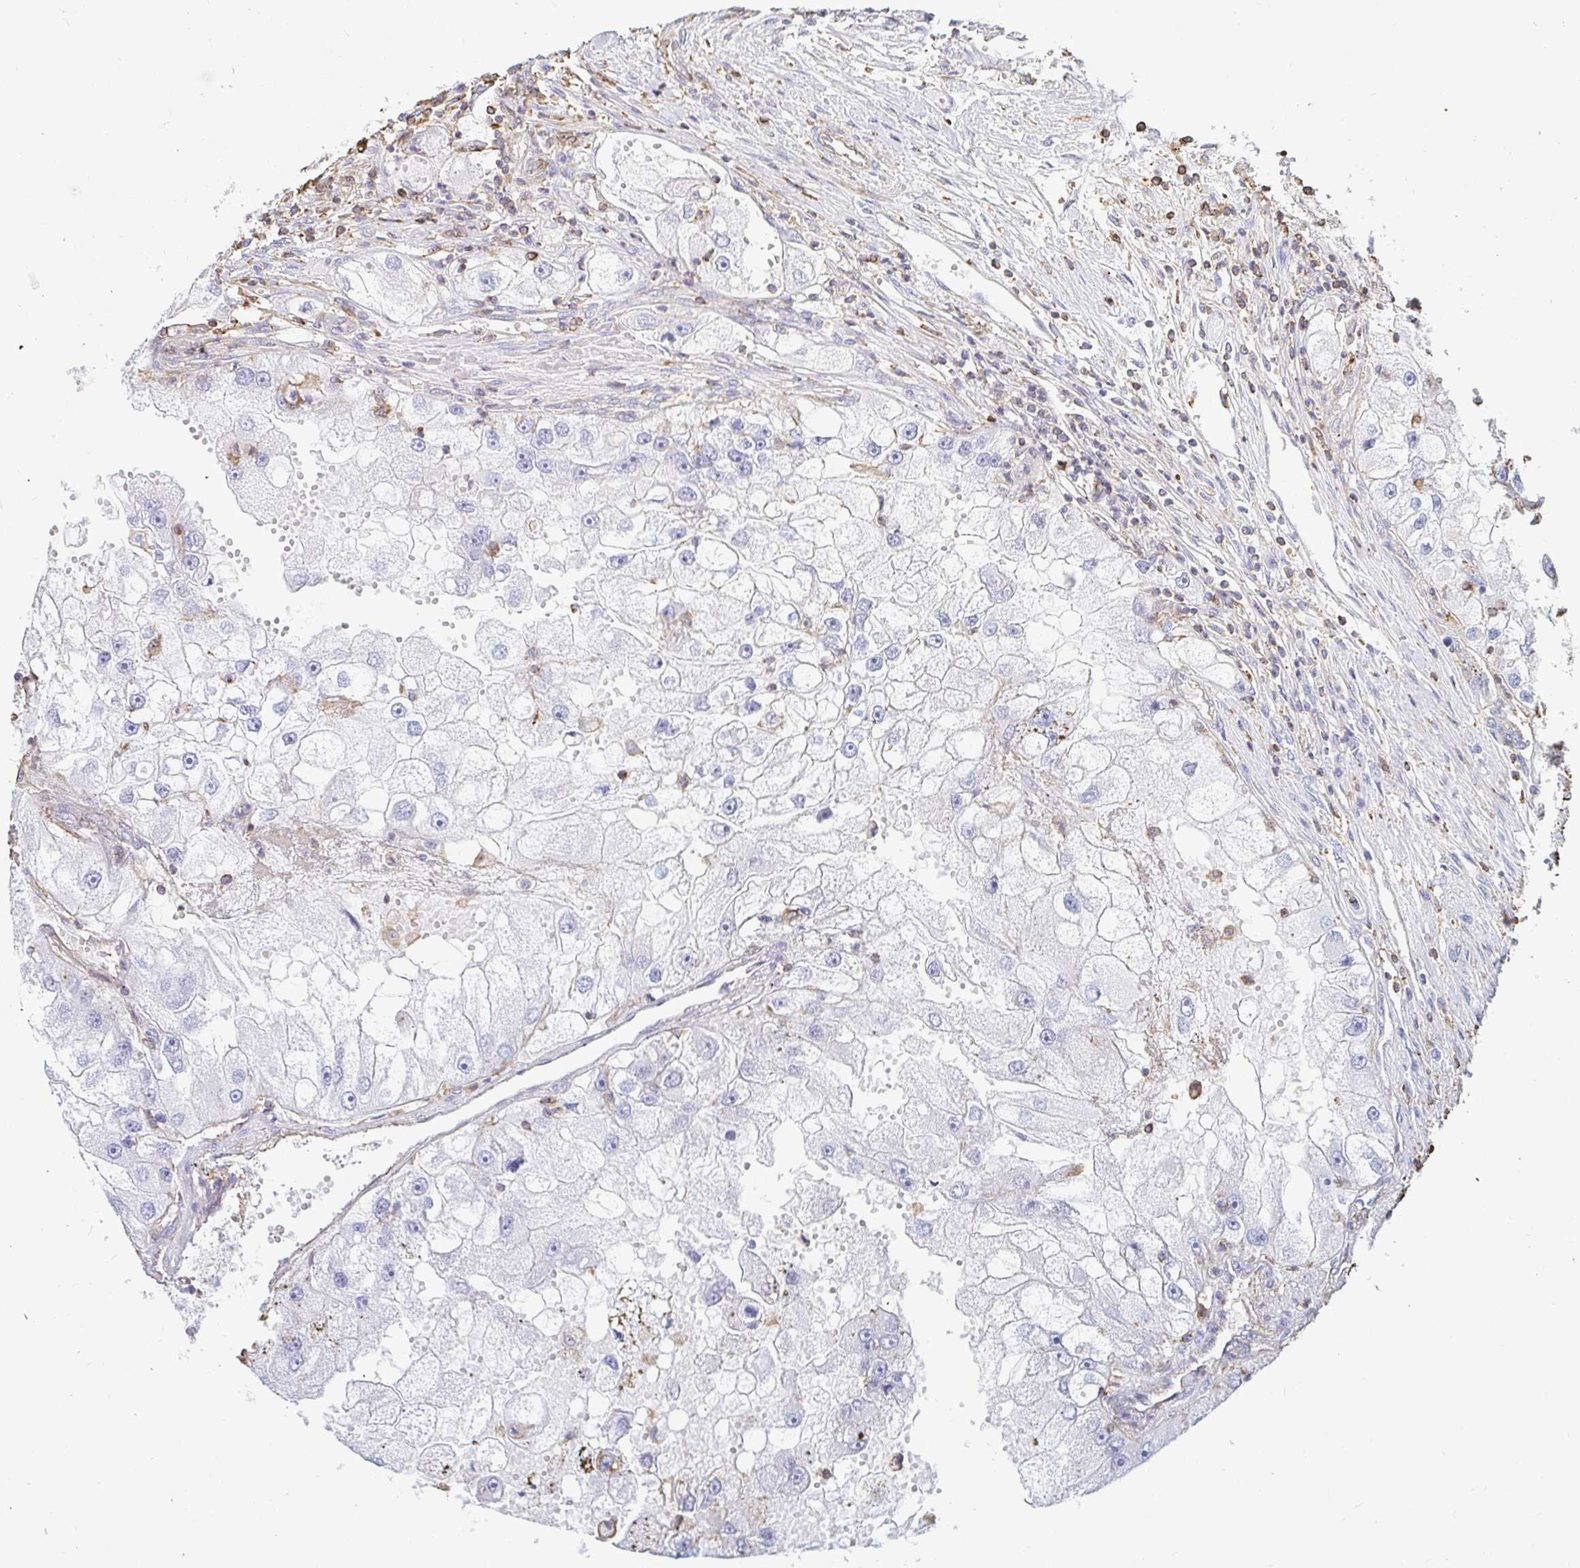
{"staining": {"intensity": "negative", "quantity": "none", "location": "none"}, "tissue": "renal cancer", "cell_type": "Tumor cells", "image_type": "cancer", "snomed": [{"axis": "morphology", "description": "Adenocarcinoma, NOS"}, {"axis": "topography", "description": "Kidney"}], "caption": "Micrograph shows no protein expression in tumor cells of renal cancer tissue. (DAB IHC visualized using brightfield microscopy, high magnification).", "gene": "PTPN14", "patient": {"sex": "male", "age": 63}}